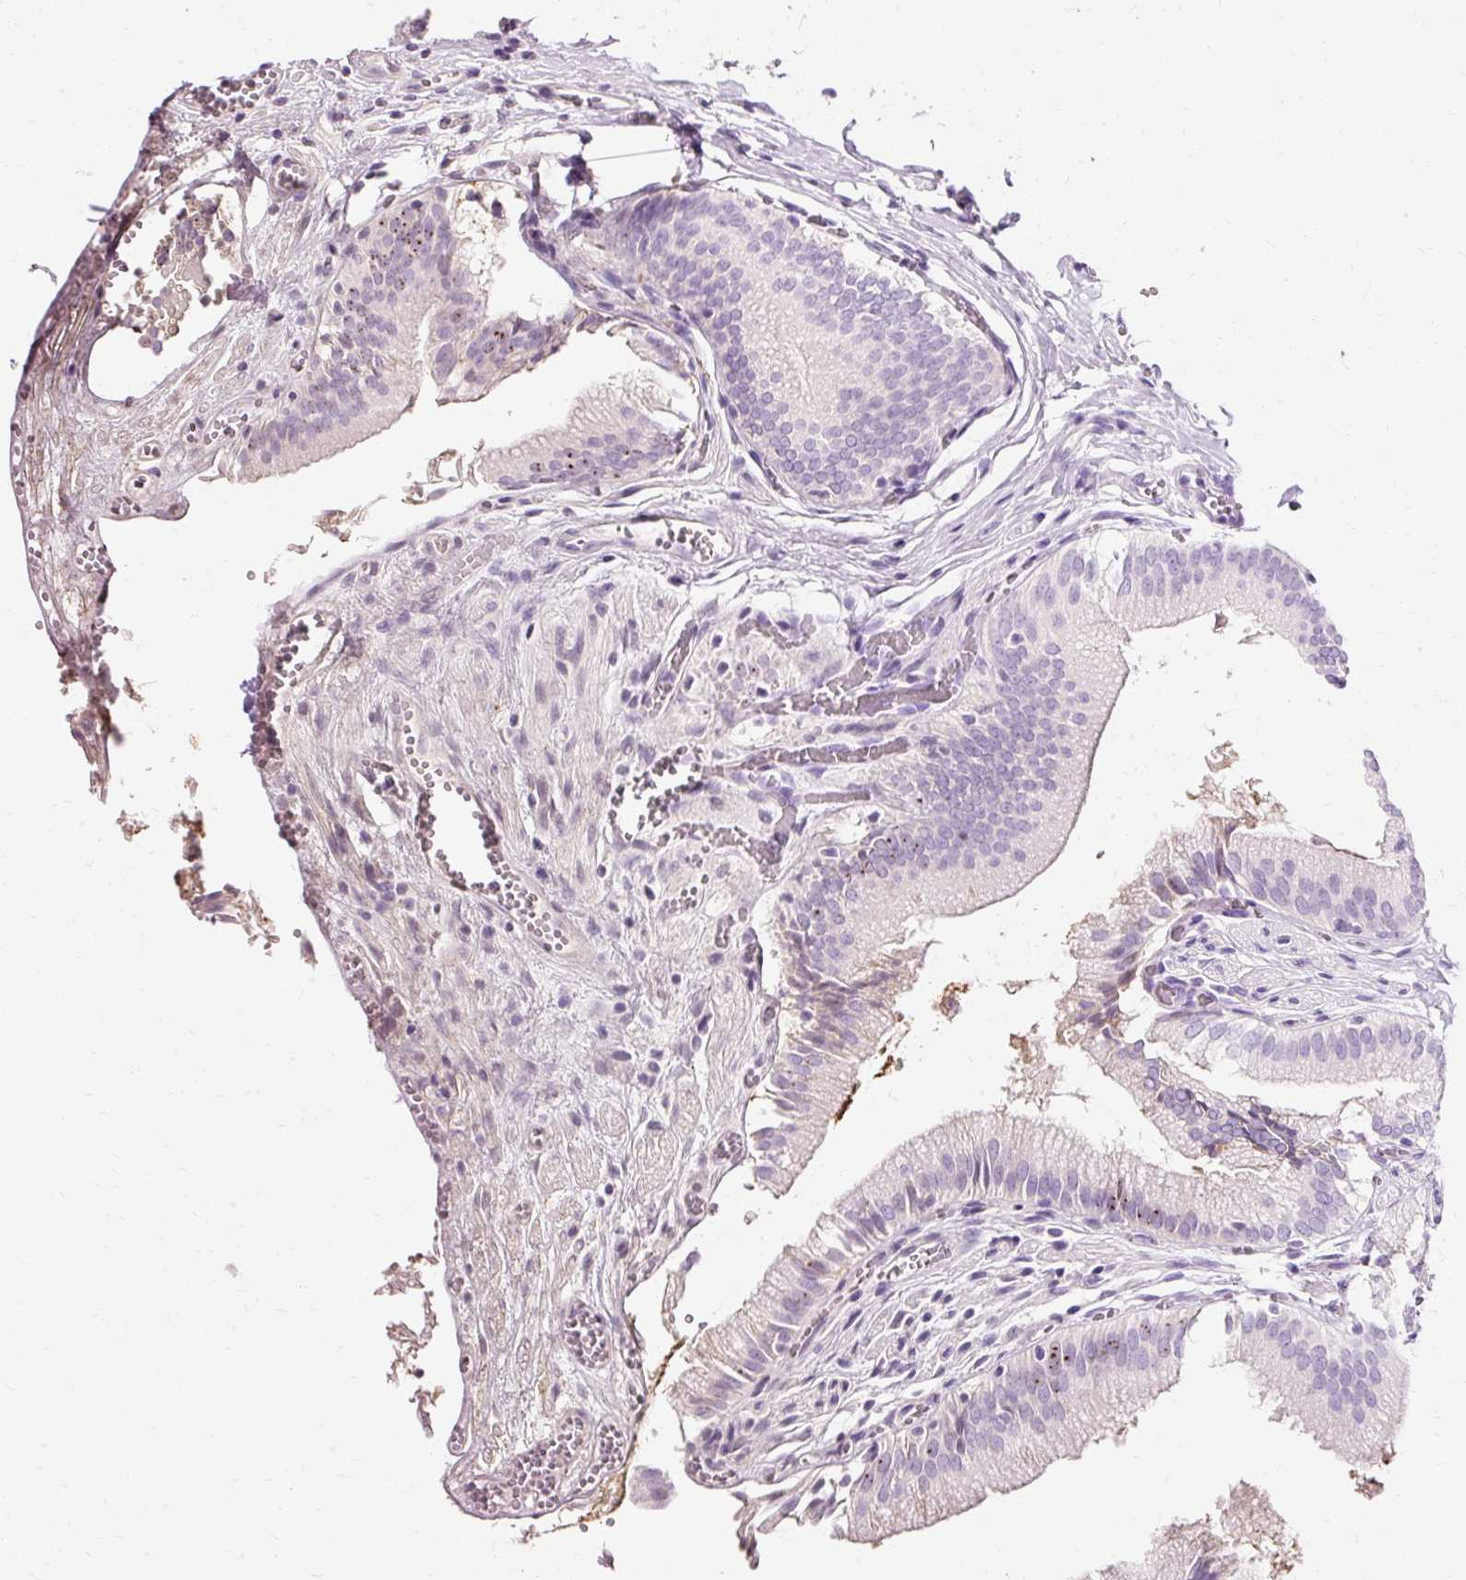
{"staining": {"intensity": "moderate", "quantity": "<25%", "location": "nuclear"}, "tissue": "gallbladder", "cell_type": "Glandular cells", "image_type": "normal", "snomed": [{"axis": "morphology", "description": "Normal tissue, NOS"}, {"axis": "topography", "description": "Gallbladder"}, {"axis": "topography", "description": "Peripheral nerve tissue"}], "caption": "Gallbladder stained for a protein reveals moderate nuclear positivity in glandular cells. The protein is shown in brown color, while the nuclei are stained blue.", "gene": "CLDN25", "patient": {"sex": "male", "age": 17}}